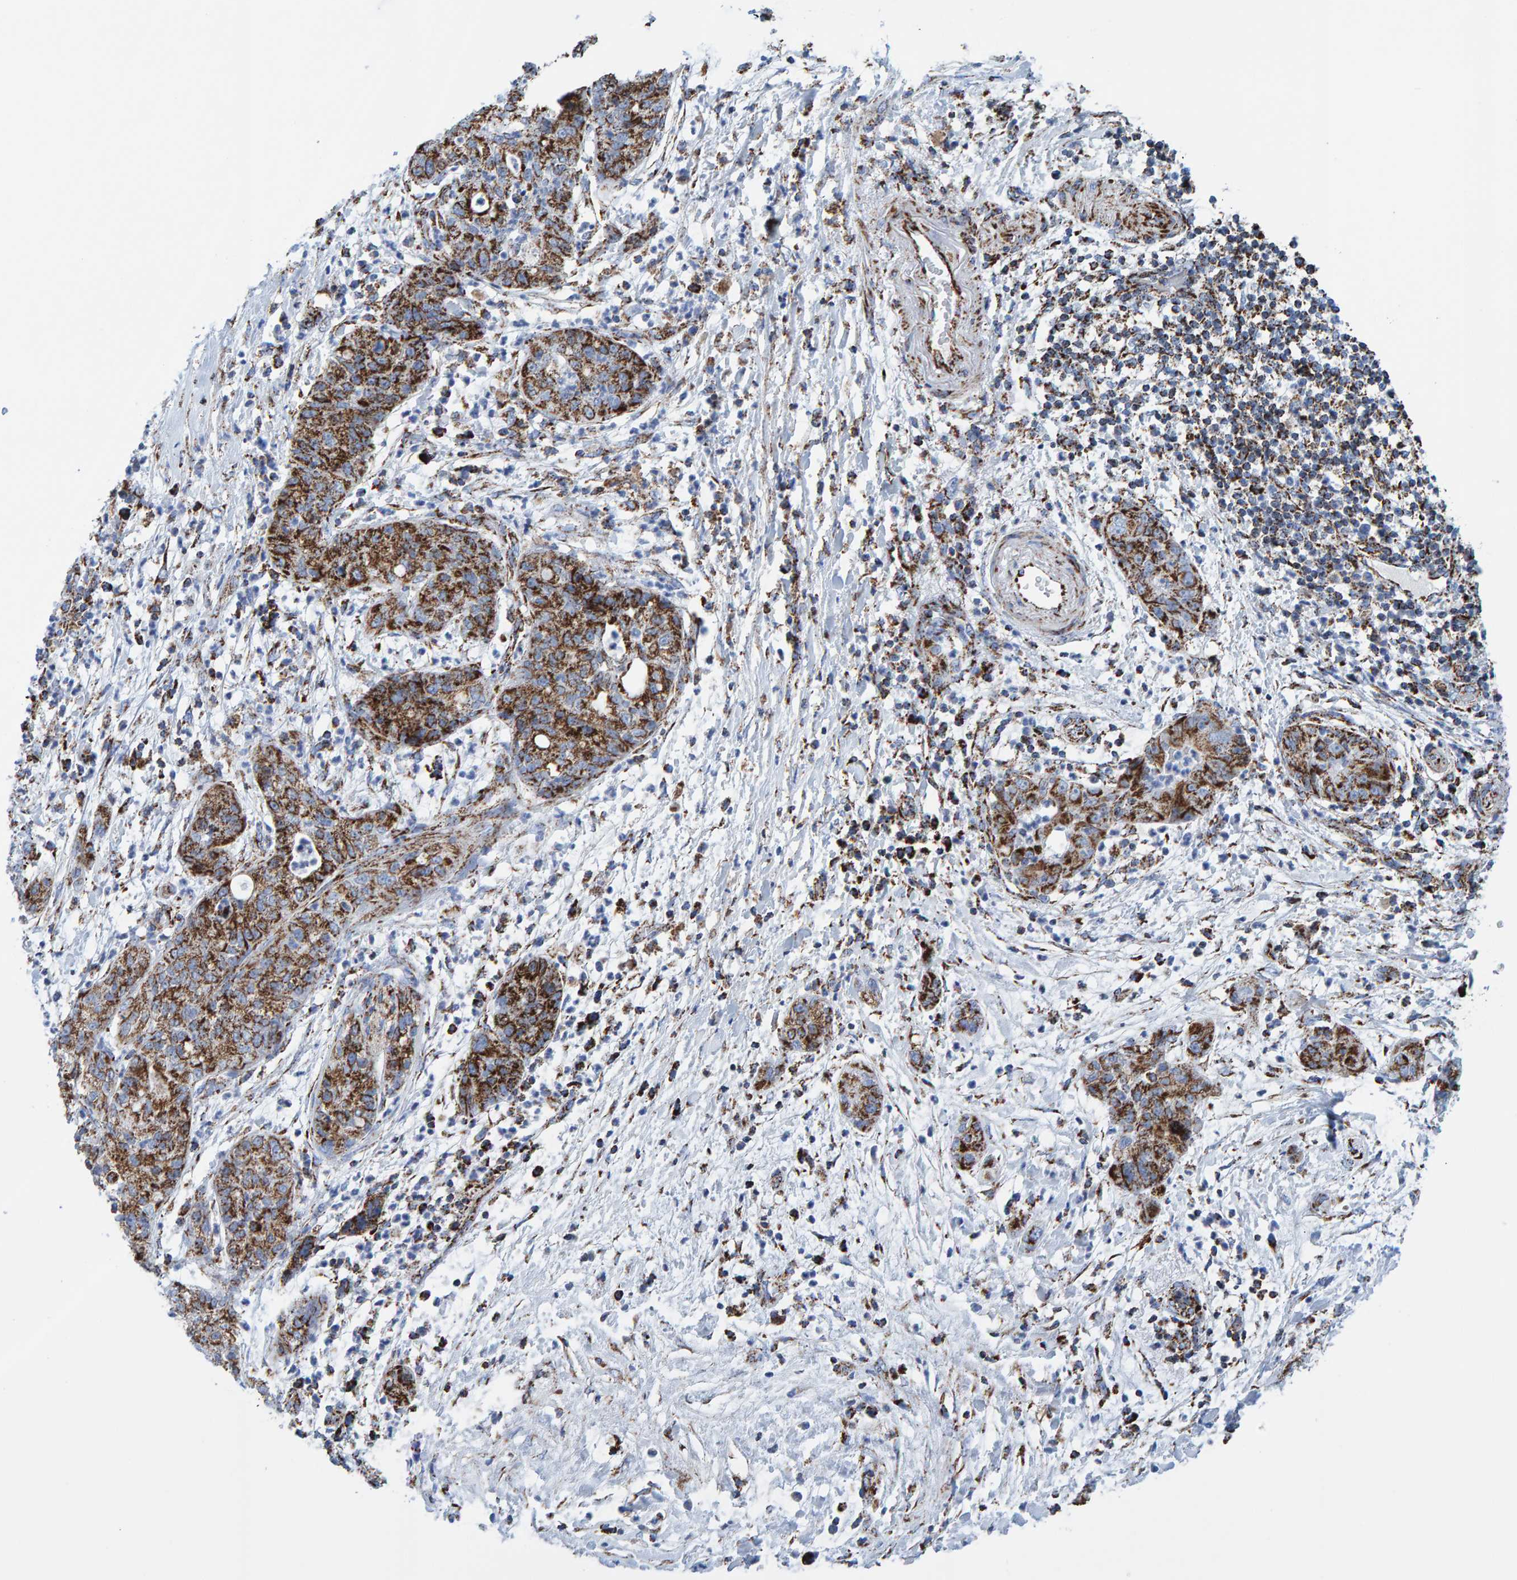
{"staining": {"intensity": "strong", "quantity": ">75%", "location": "cytoplasmic/membranous"}, "tissue": "pancreatic cancer", "cell_type": "Tumor cells", "image_type": "cancer", "snomed": [{"axis": "morphology", "description": "Adenocarcinoma, NOS"}, {"axis": "topography", "description": "Pancreas"}], "caption": "Tumor cells exhibit strong cytoplasmic/membranous positivity in approximately >75% of cells in pancreatic adenocarcinoma.", "gene": "ENSG00000262660", "patient": {"sex": "female", "age": 78}}